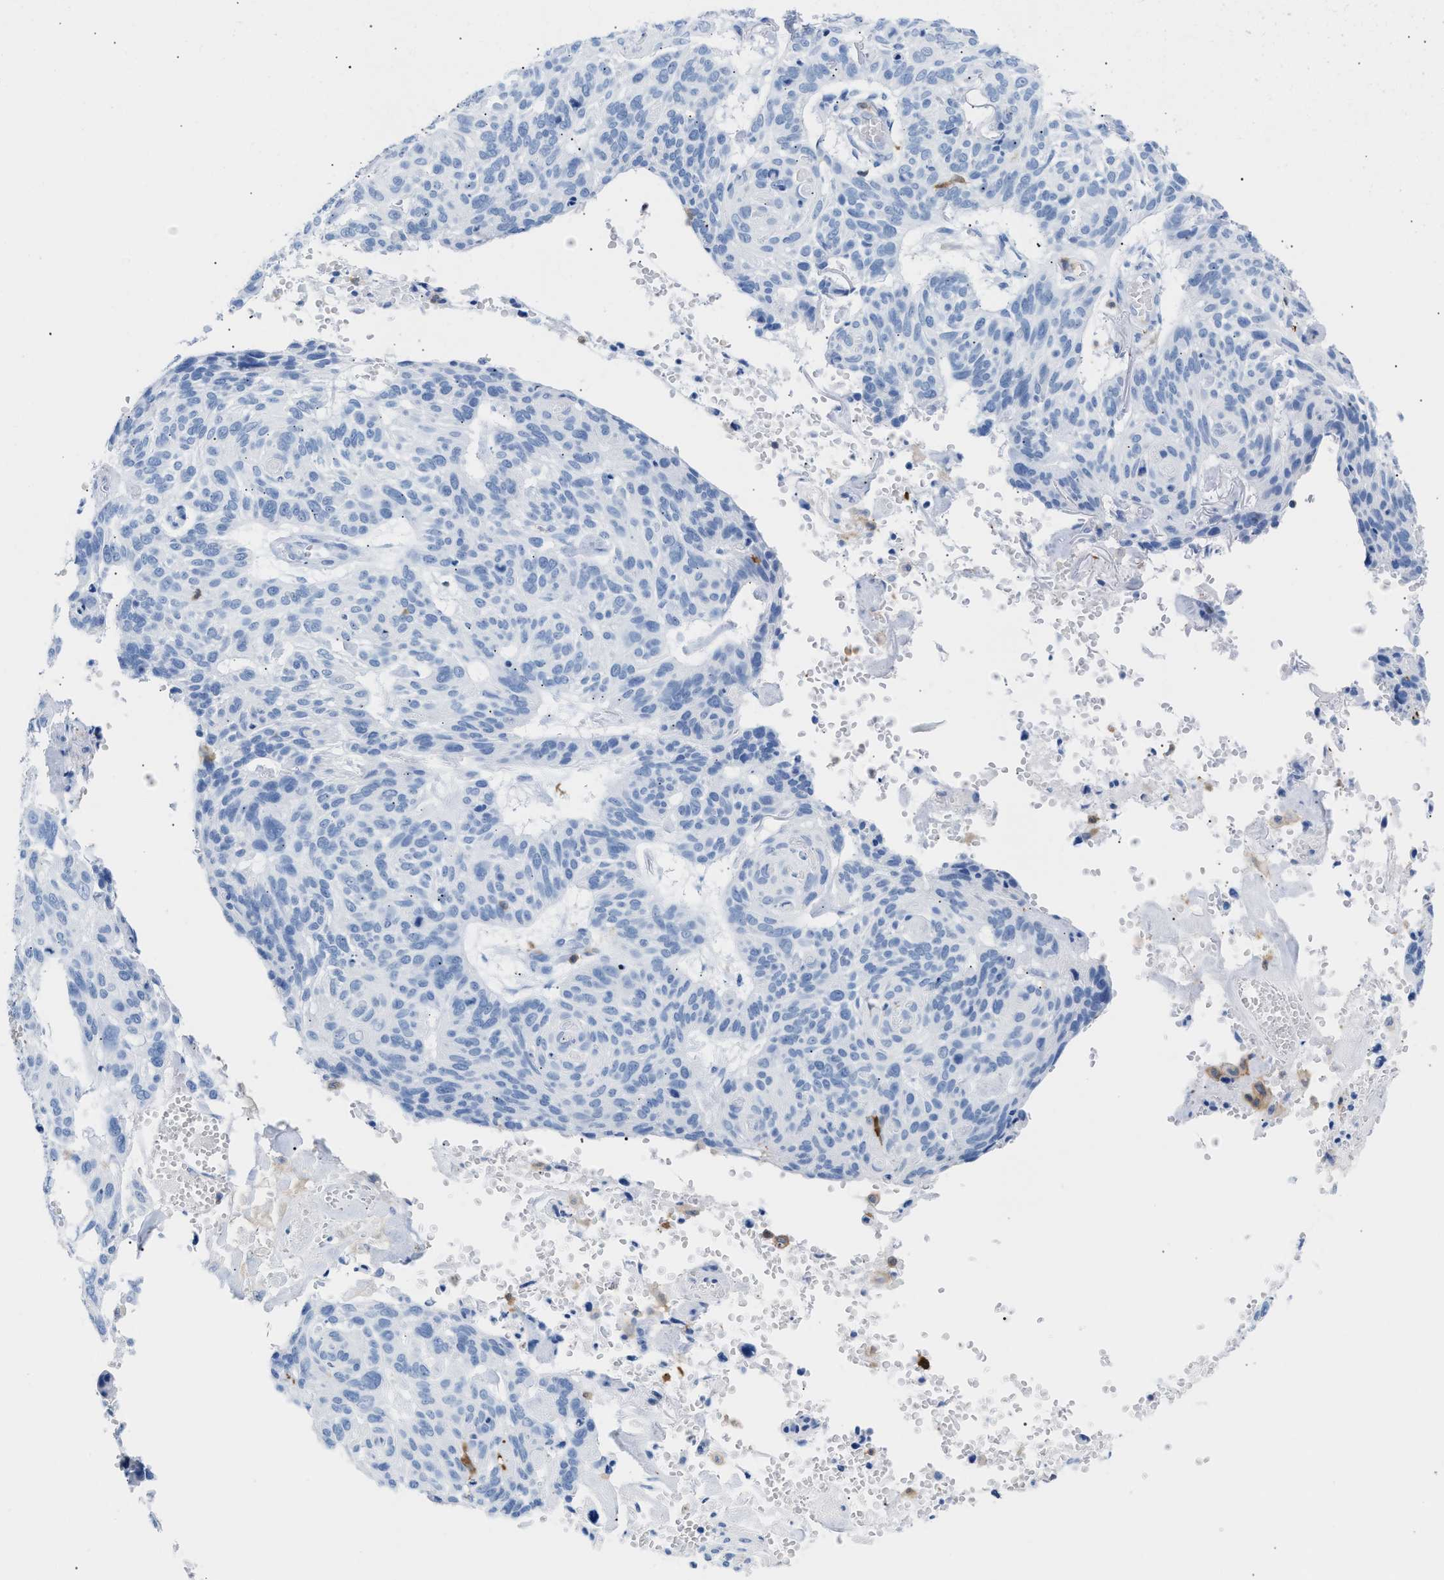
{"staining": {"intensity": "negative", "quantity": "none", "location": "none"}, "tissue": "skin cancer", "cell_type": "Tumor cells", "image_type": "cancer", "snomed": [{"axis": "morphology", "description": "Basal cell carcinoma"}, {"axis": "topography", "description": "Skin"}], "caption": "Tumor cells show no significant expression in skin cancer (basal cell carcinoma). (Stains: DAB (3,3'-diaminobenzidine) immunohistochemistry with hematoxylin counter stain, Microscopy: brightfield microscopy at high magnification).", "gene": "LCP1", "patient": {"sex": "male", "age": 85}}